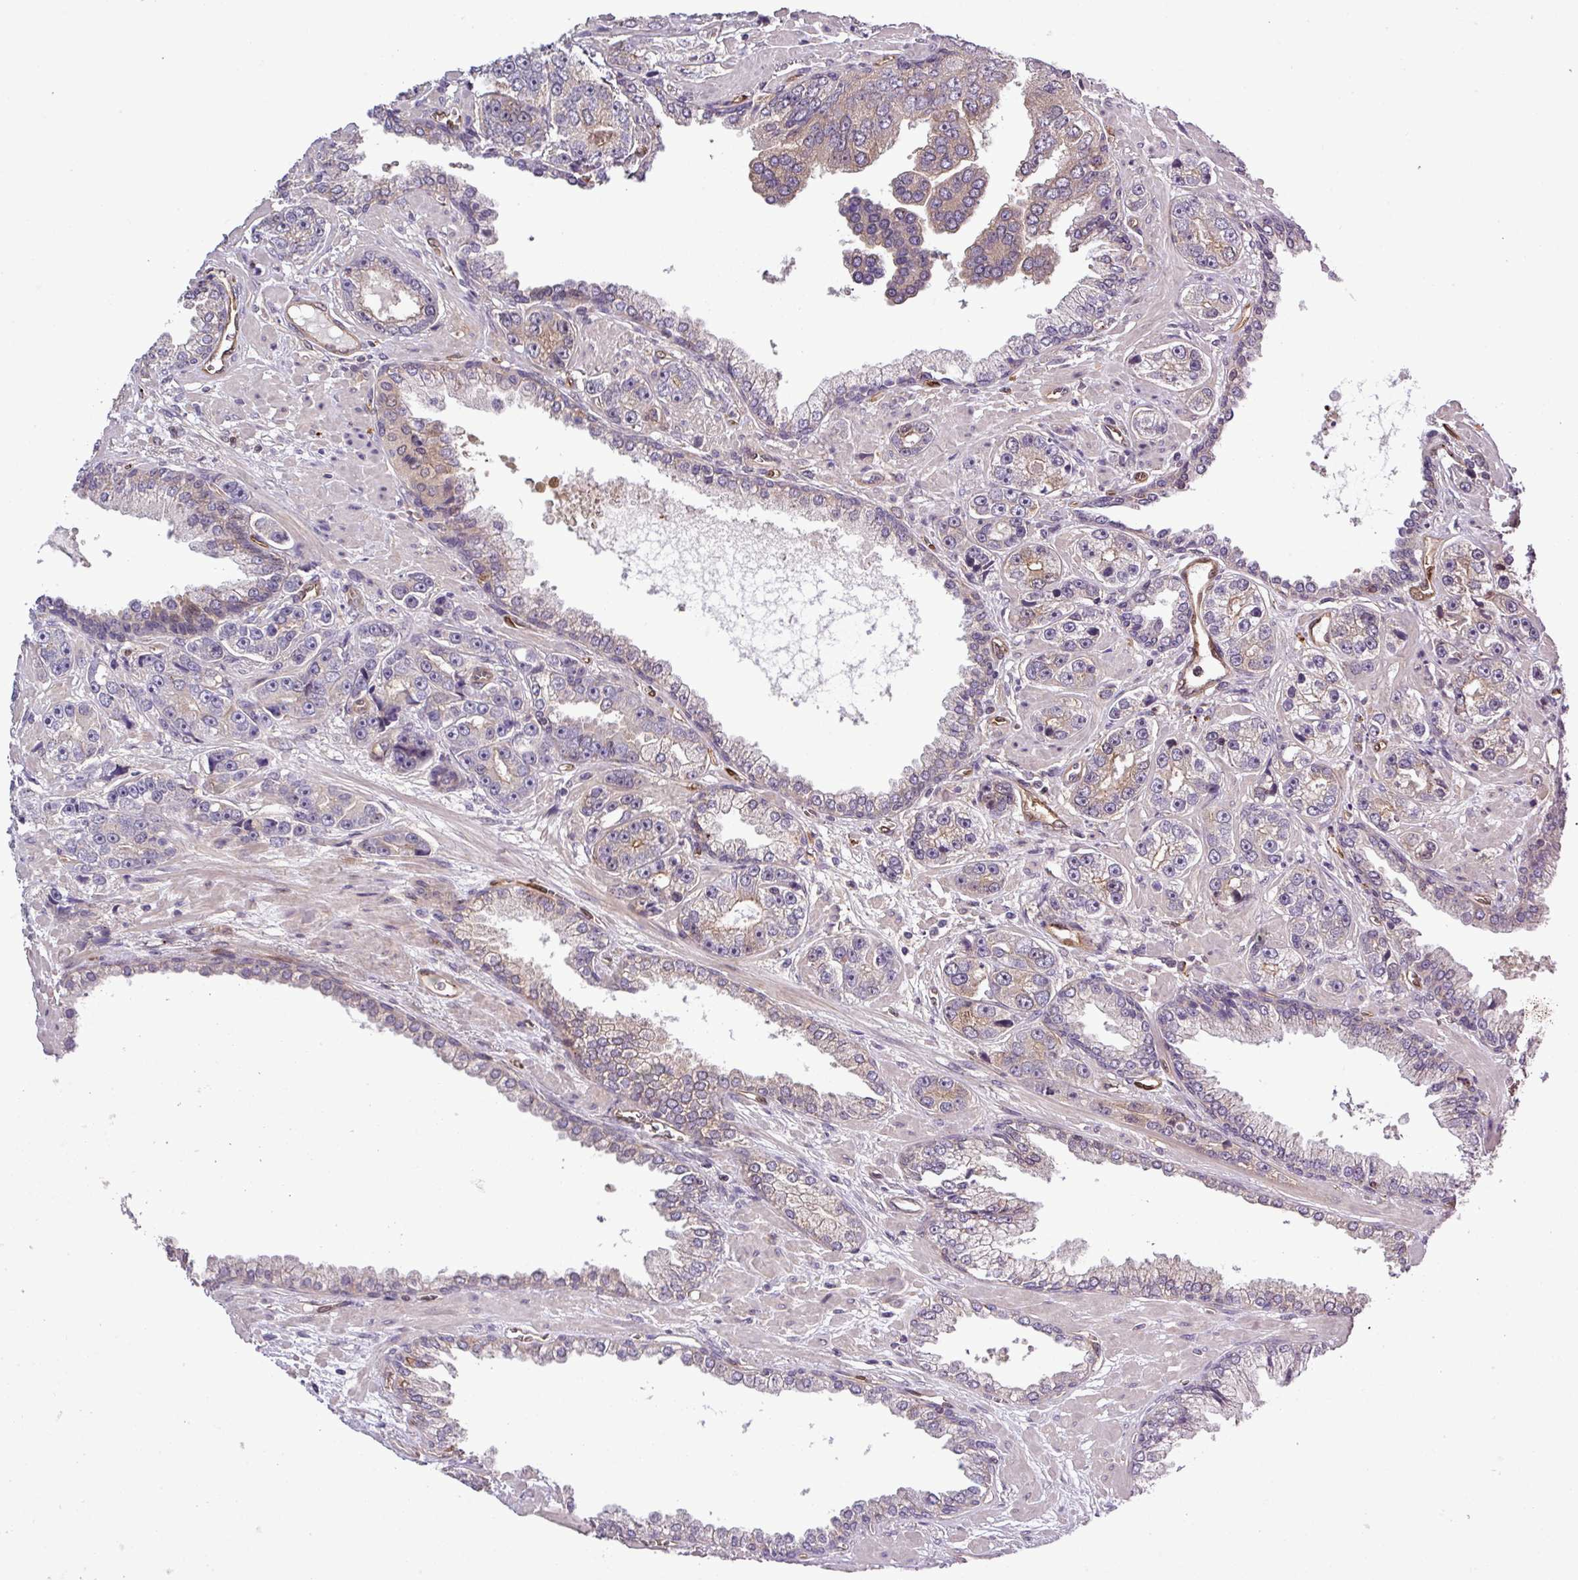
{"staining": {"intensity": "weak", "quantity": "<25%", "location": "cytoplasmic/membranous"}, "tissue": "prostate cancer", "cell_type": "Tumor cells", "image_type": "cancer", "snomed": [{"axis": "morphology", "description": "Adenocarcinoma, High grade"}, {"axis": "topography", "description": "Prostate"}], "caption": "Tumor cells are negative for brown protein staining in prostate cancer.", "gene": "CARHSP1", "patient": {"sex": "male", "age": 71}}